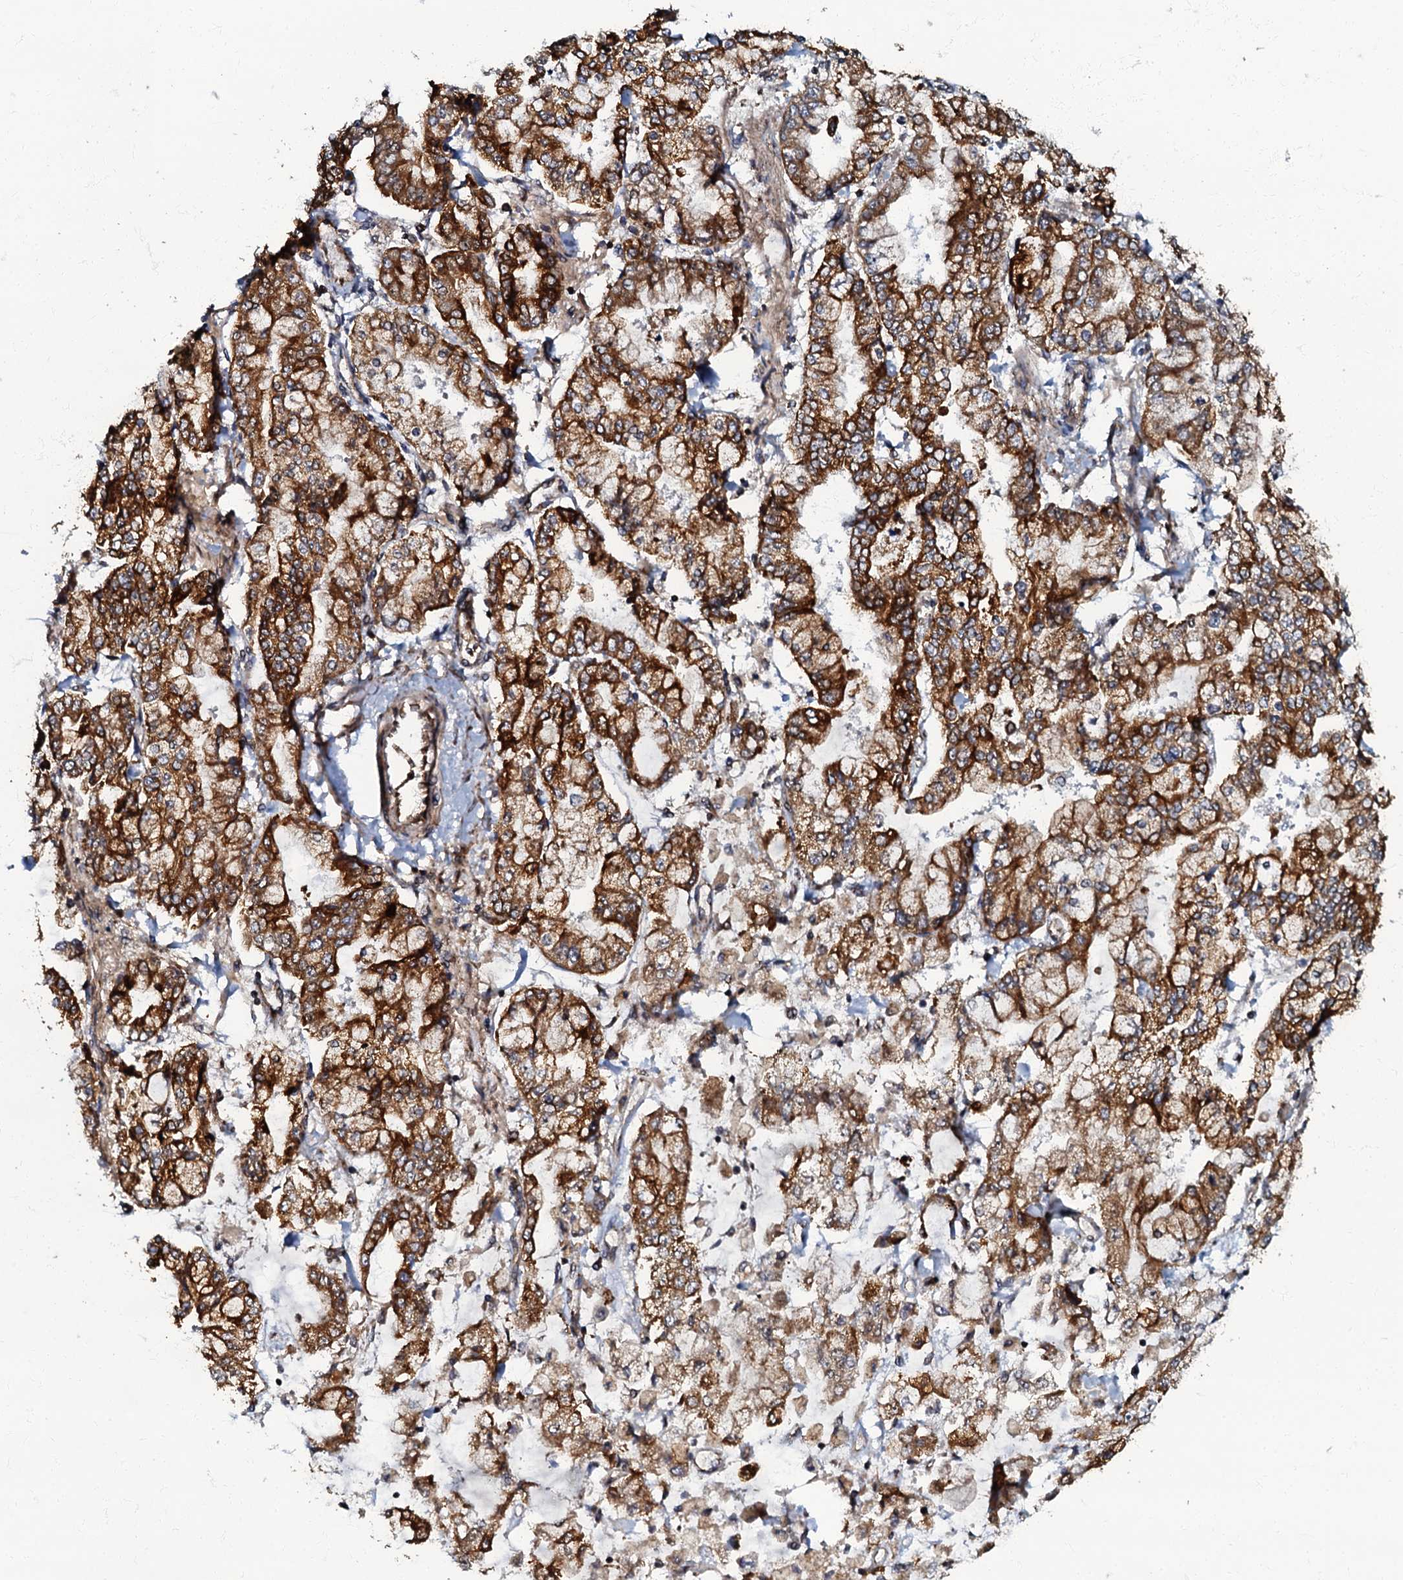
{"staining": {"intensity": "strong", "quantity": ">75%", "location": "cytoplasmic/membranous"}, "tissue": "stomach cancer", "cell_type": "Tumor cells", "image_type": "cancer", "snomed": [{"axis": "morphology", "description": "Normal tissue, NOS"}, {"axis": "morphology", "description": "Adenocarcinoma, NOS"}, {"axis": "topography", "description": "Stomach, upper"}, {"axis": "topography", "description": "Stomach"}], "caption": "This is an image of immunohistochemistry (IHC) staining of stomach adenocarcinoma, which shows strong expression in the cytoplasmic/membranous of tumor cells.", "gene": "NDUFA12", "patient": {"sex": "male", "age": 76}}